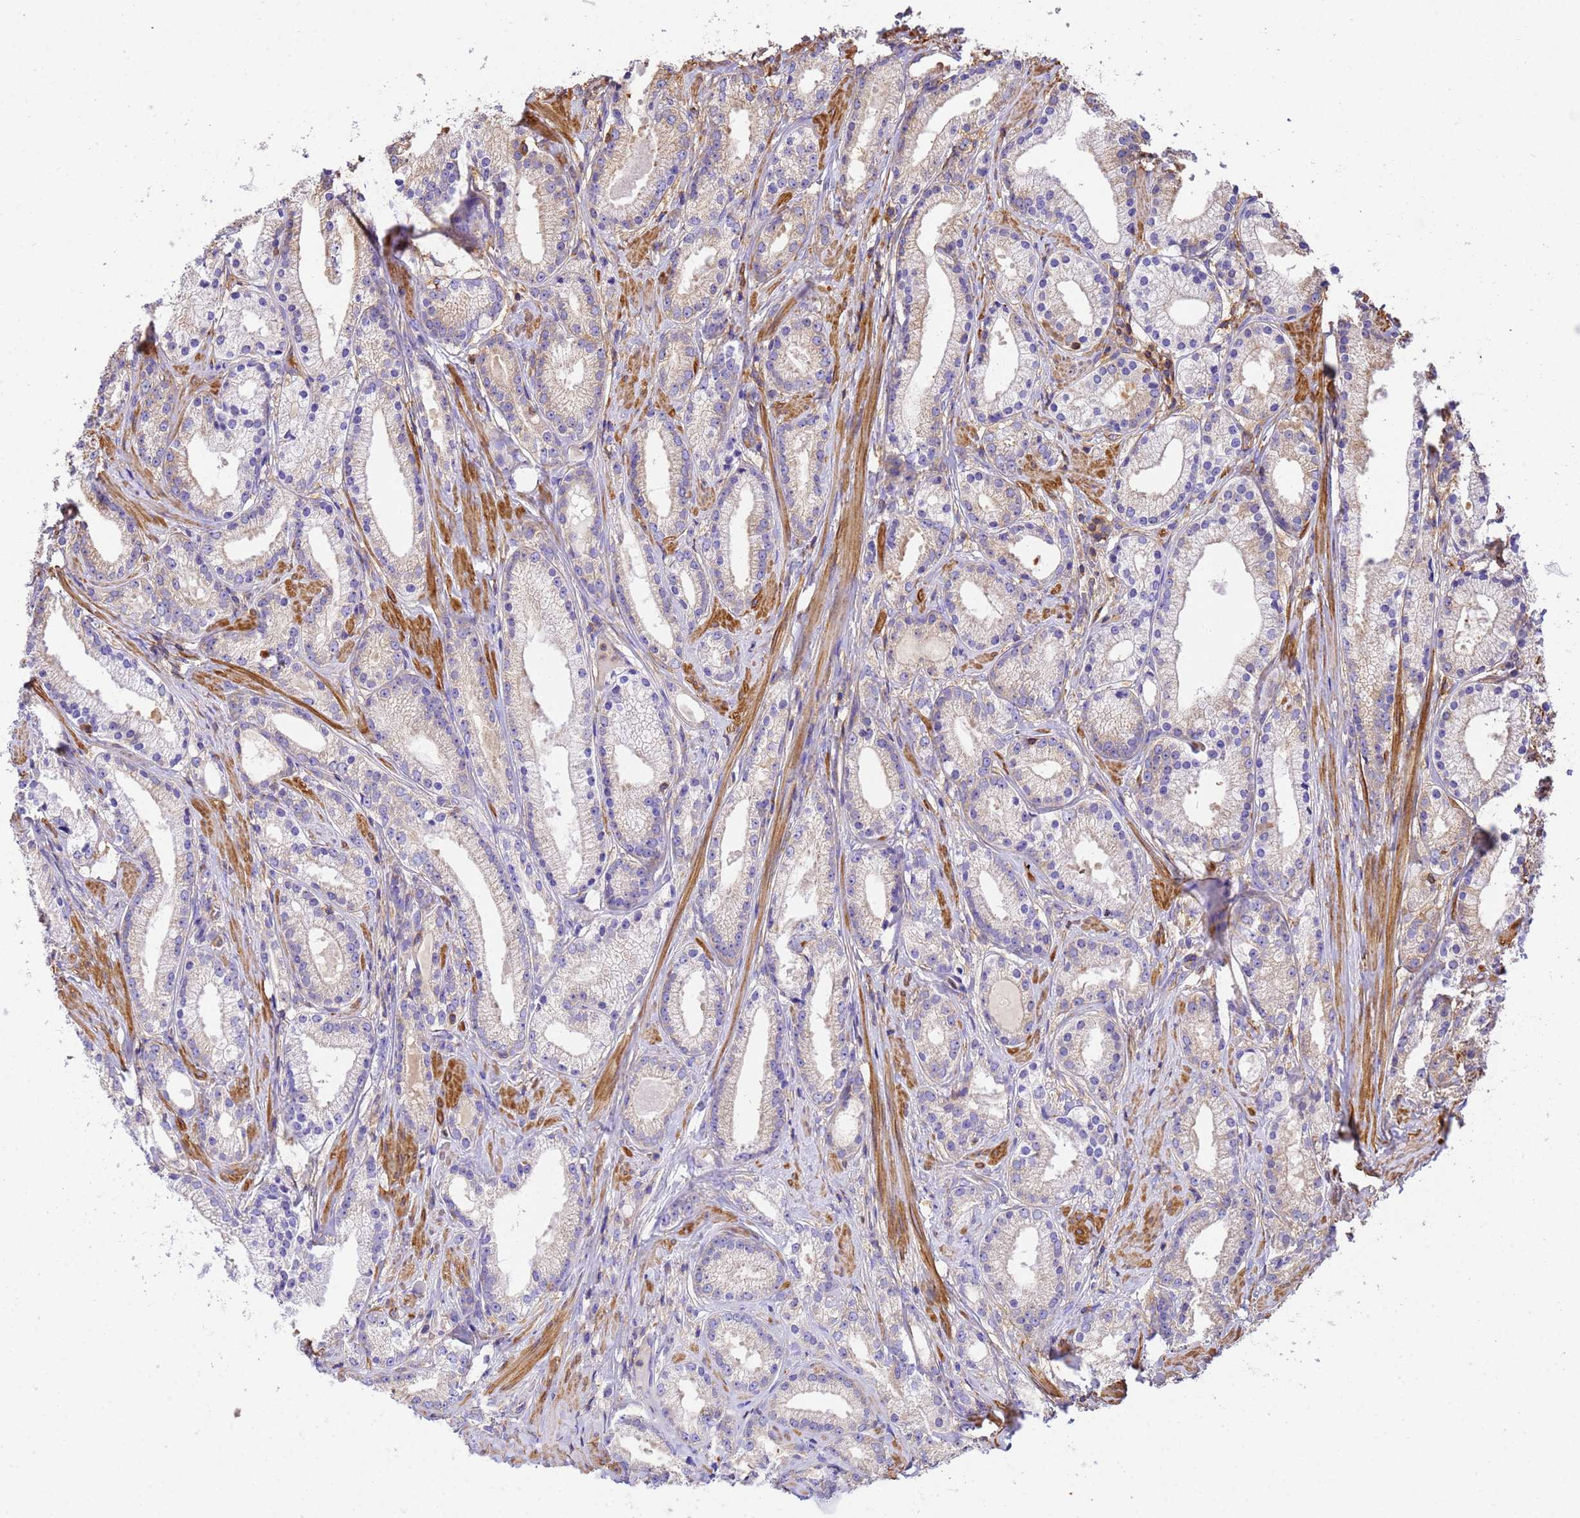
{"staining": {"intensity": "negative", "quantity": "none", "location": "none"}, "tissue": "prostate cancer", "cell_type": "Tumor cells", "image_type": "cancer", "snomed": [{"axis": "morphology", "description": "Adenocarcinoma, Low grade"}, {"axis": "topography", "description": "Prostate"}], "caption": "Immunohistochemistry of low-grade adenocarcinoma (prostate) displays no positivity in tumor cells.", "gene": "WDR64", "patient": {"sex": "male", "age": 57}}